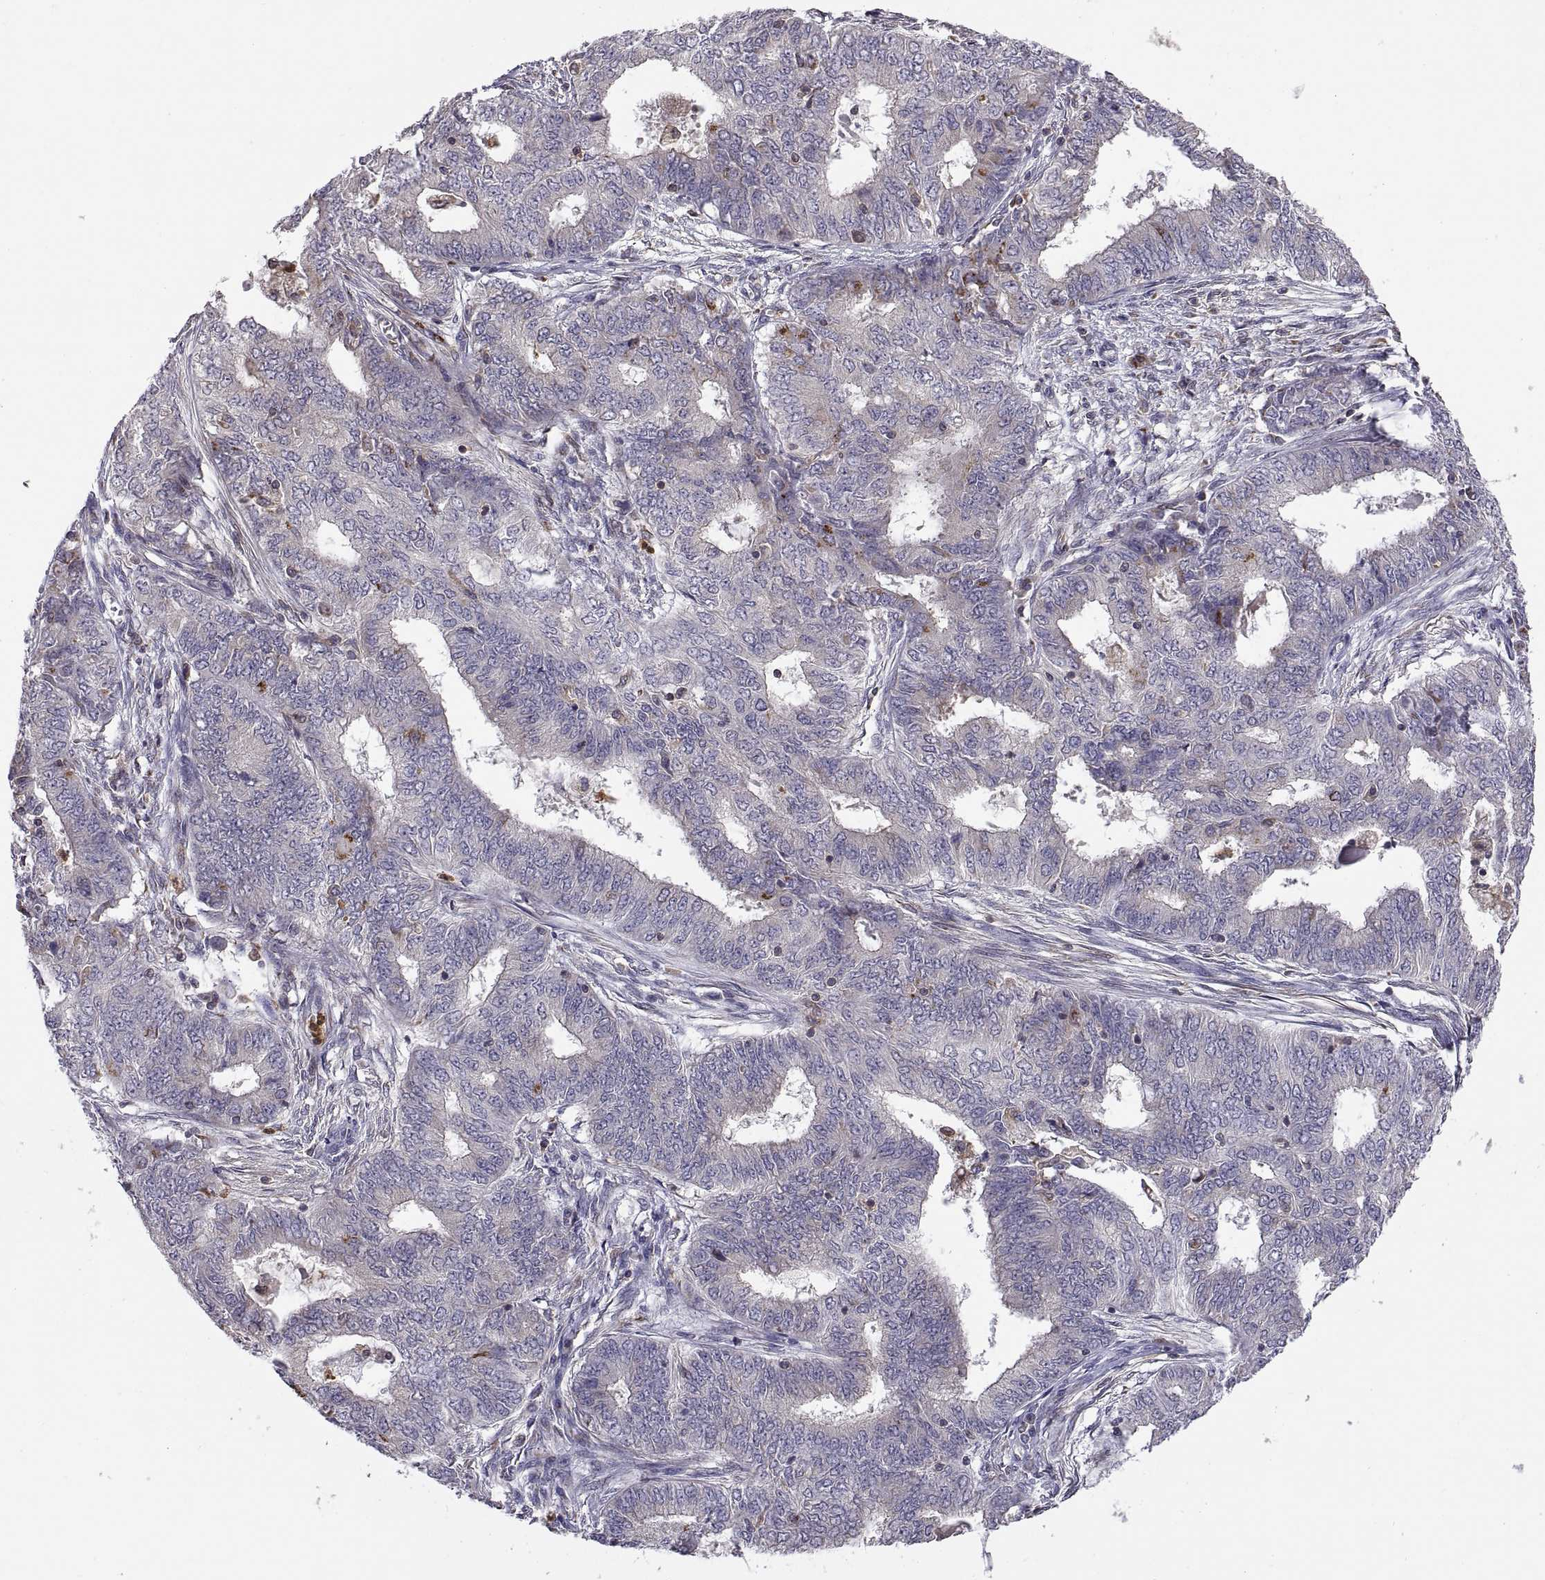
{"staining": {"intensity": "moderate", "quantity": "<25%", "location": "cytoplasmic/membranous"}, "tissue": "endometrial cancer", "cell_type": "Tumor cells", "image_type": "cancer", "snomed": [{"axis": "morphology", "description": "Adenocarcinoma, NOS"}, {"axis": "topography", "description": "Endometrium"}], "caption": "IHC of endometrial cancer reveals low levels of moderate cytoplasmic/membranous staining in approximately <25% of tumor cells. (DAB (3,3'-diaminobenzidine) IHC, brown staining for protein, blue staining for nuclei).", "gene": "ACAP1", "patient": {"sex": "female", "age": 62}}